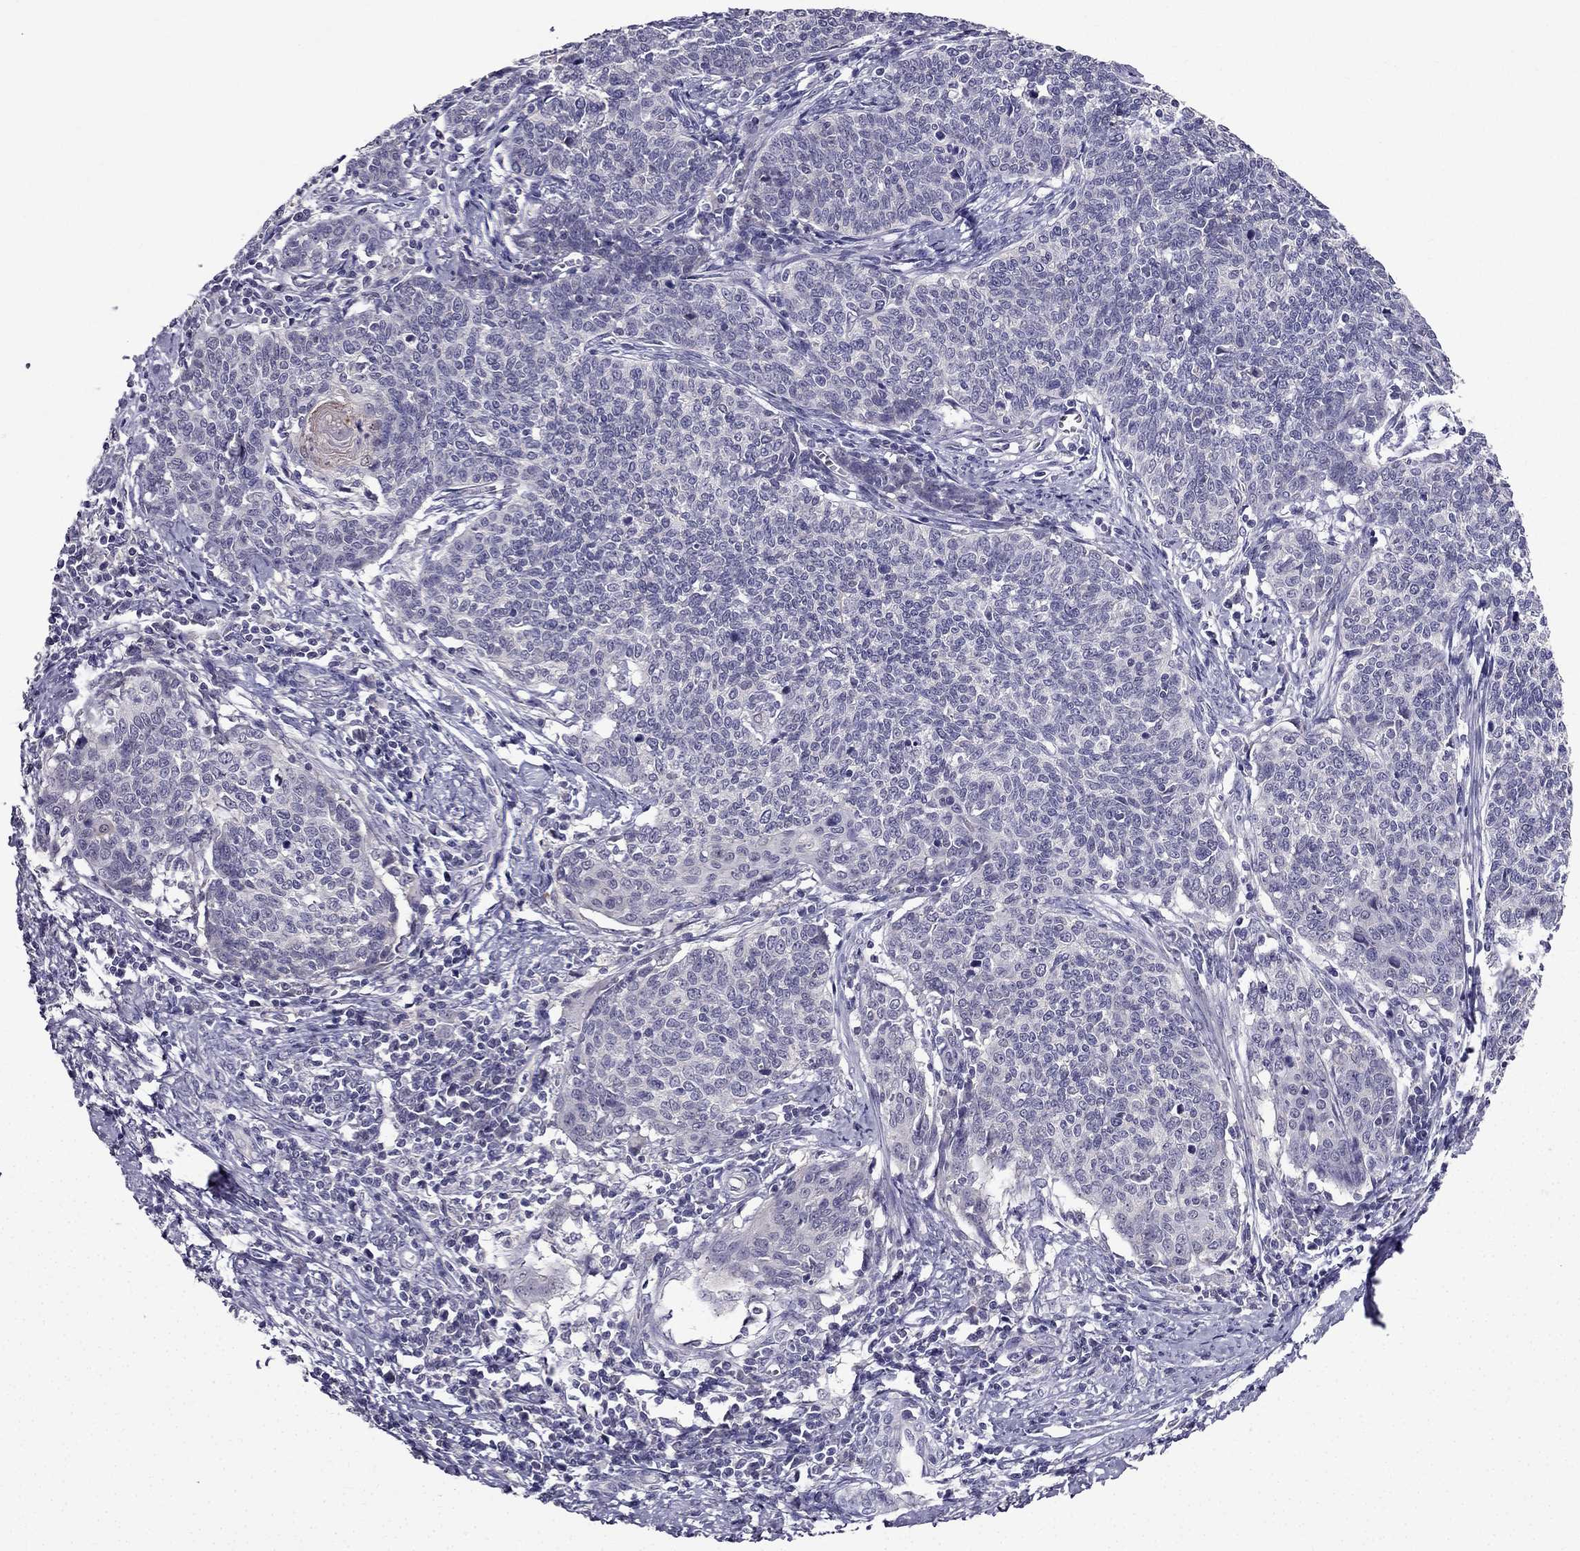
{"staining": {"intensity": "negative", "quantity": "none", "location": "none"}, "tissue": "cervical cancer", "cell_type": "Tumor cells", "image_type": "cancer", "snomed": [{"axis": "morphology", "description": "Squamous cell carcinoma, NOS"}, {"axis": "topography", "description": "Cervix"}], "caption": "Tumor cells show no significant protein positivity in cervical cancer.", "gene": "DUSP15", "patient": {"sex": "female", "age": 39}}